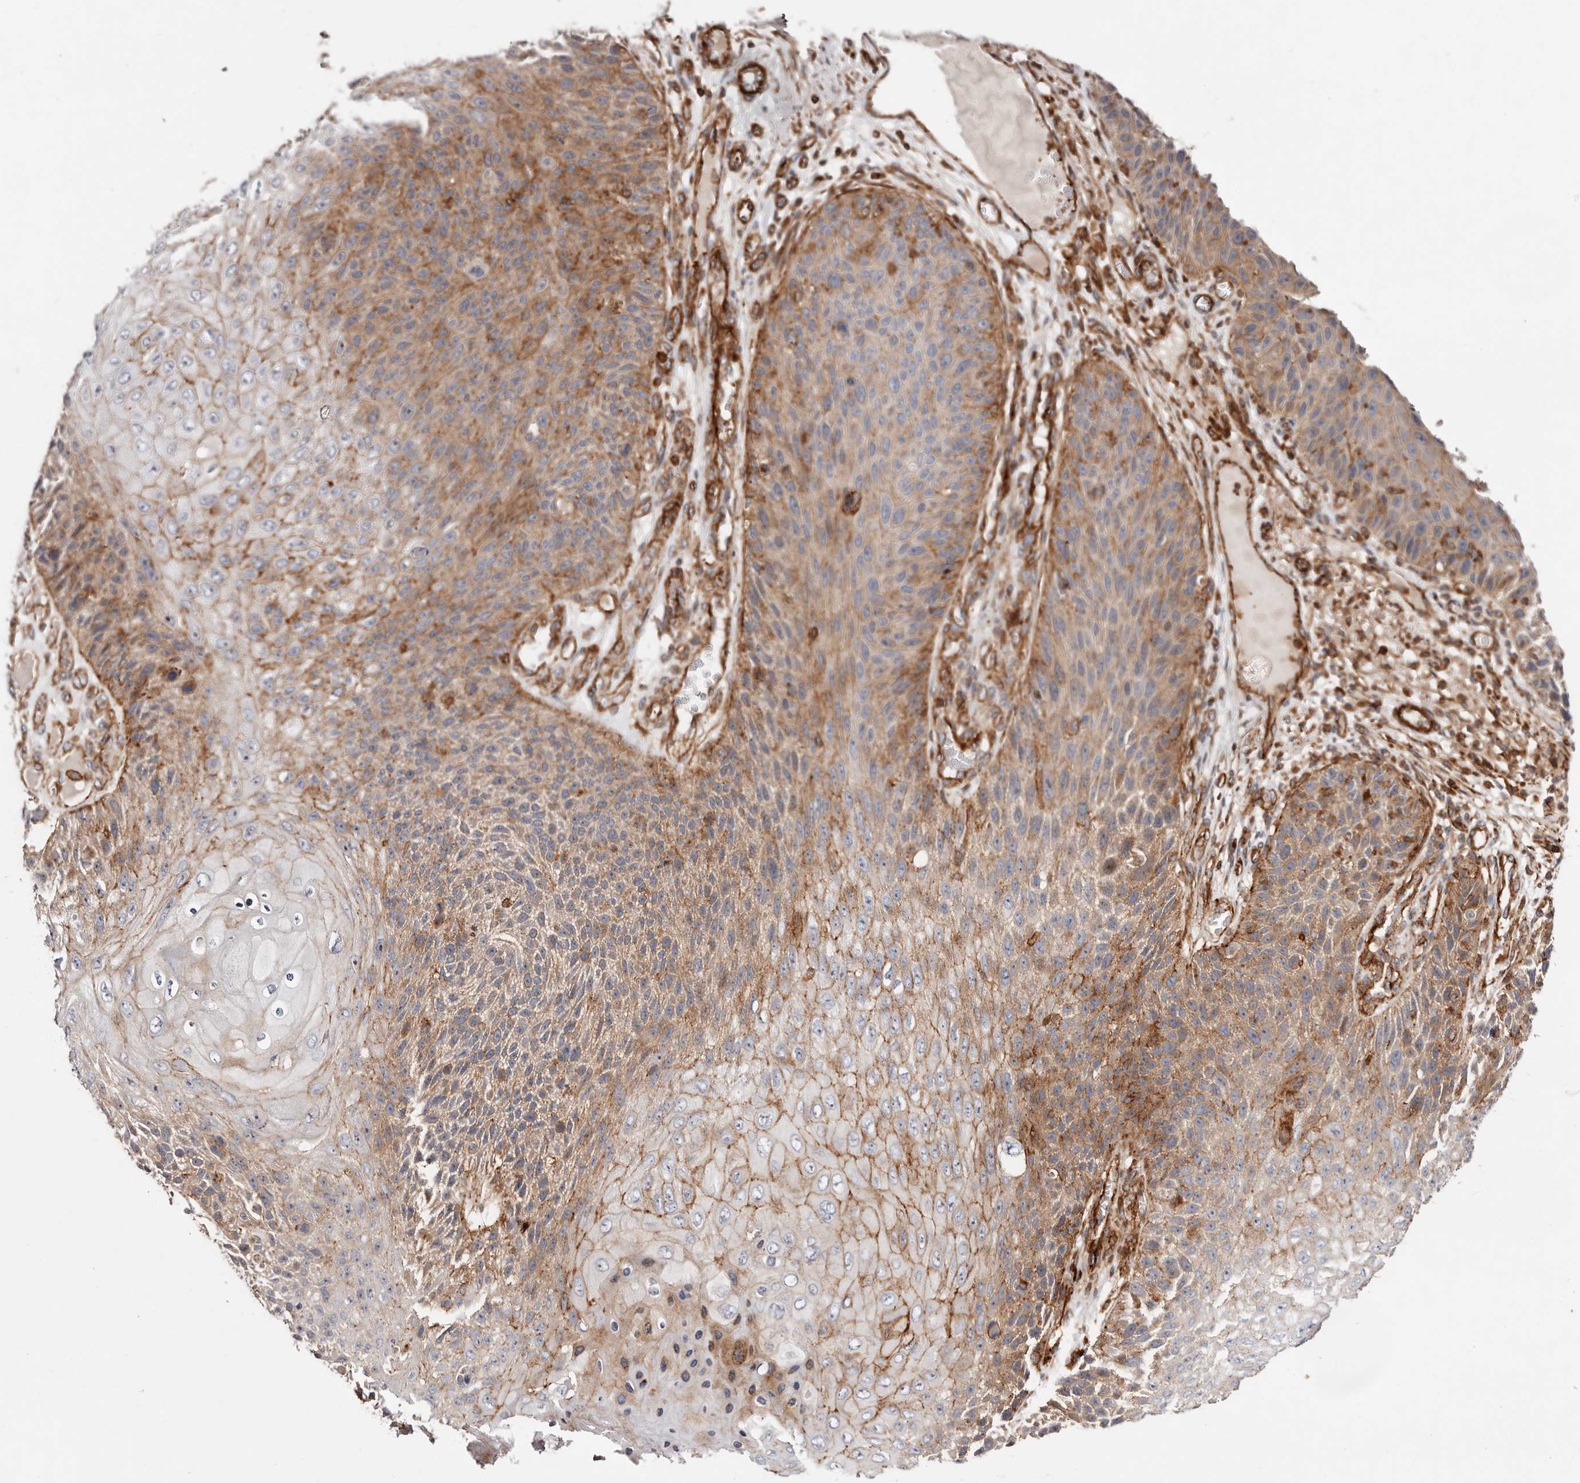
{"staining": {"intensity": "moderate", "quantity": ">75%", "location": "cytoplasmic/membranous"}, "tissue": "skin cancer", "cell_type": "Tumor cells", "image_type": "cancer", "snomed": [{"axis": "morphology", "description": "Squamous cell carcinoma, NOS"}, {"axis": "topography", "description": "Skin"}], "caption": "This photomicrograph displays skin squamous cell carcinoma stained with IHC to label a protein in brown. The cytoplasmic/membranous of tumor cells show moderate positivity for the protein. Nuclei are counter-stained blue.", "gene": "PTPN22", "patient": {"sex": "female", "age": 88}}